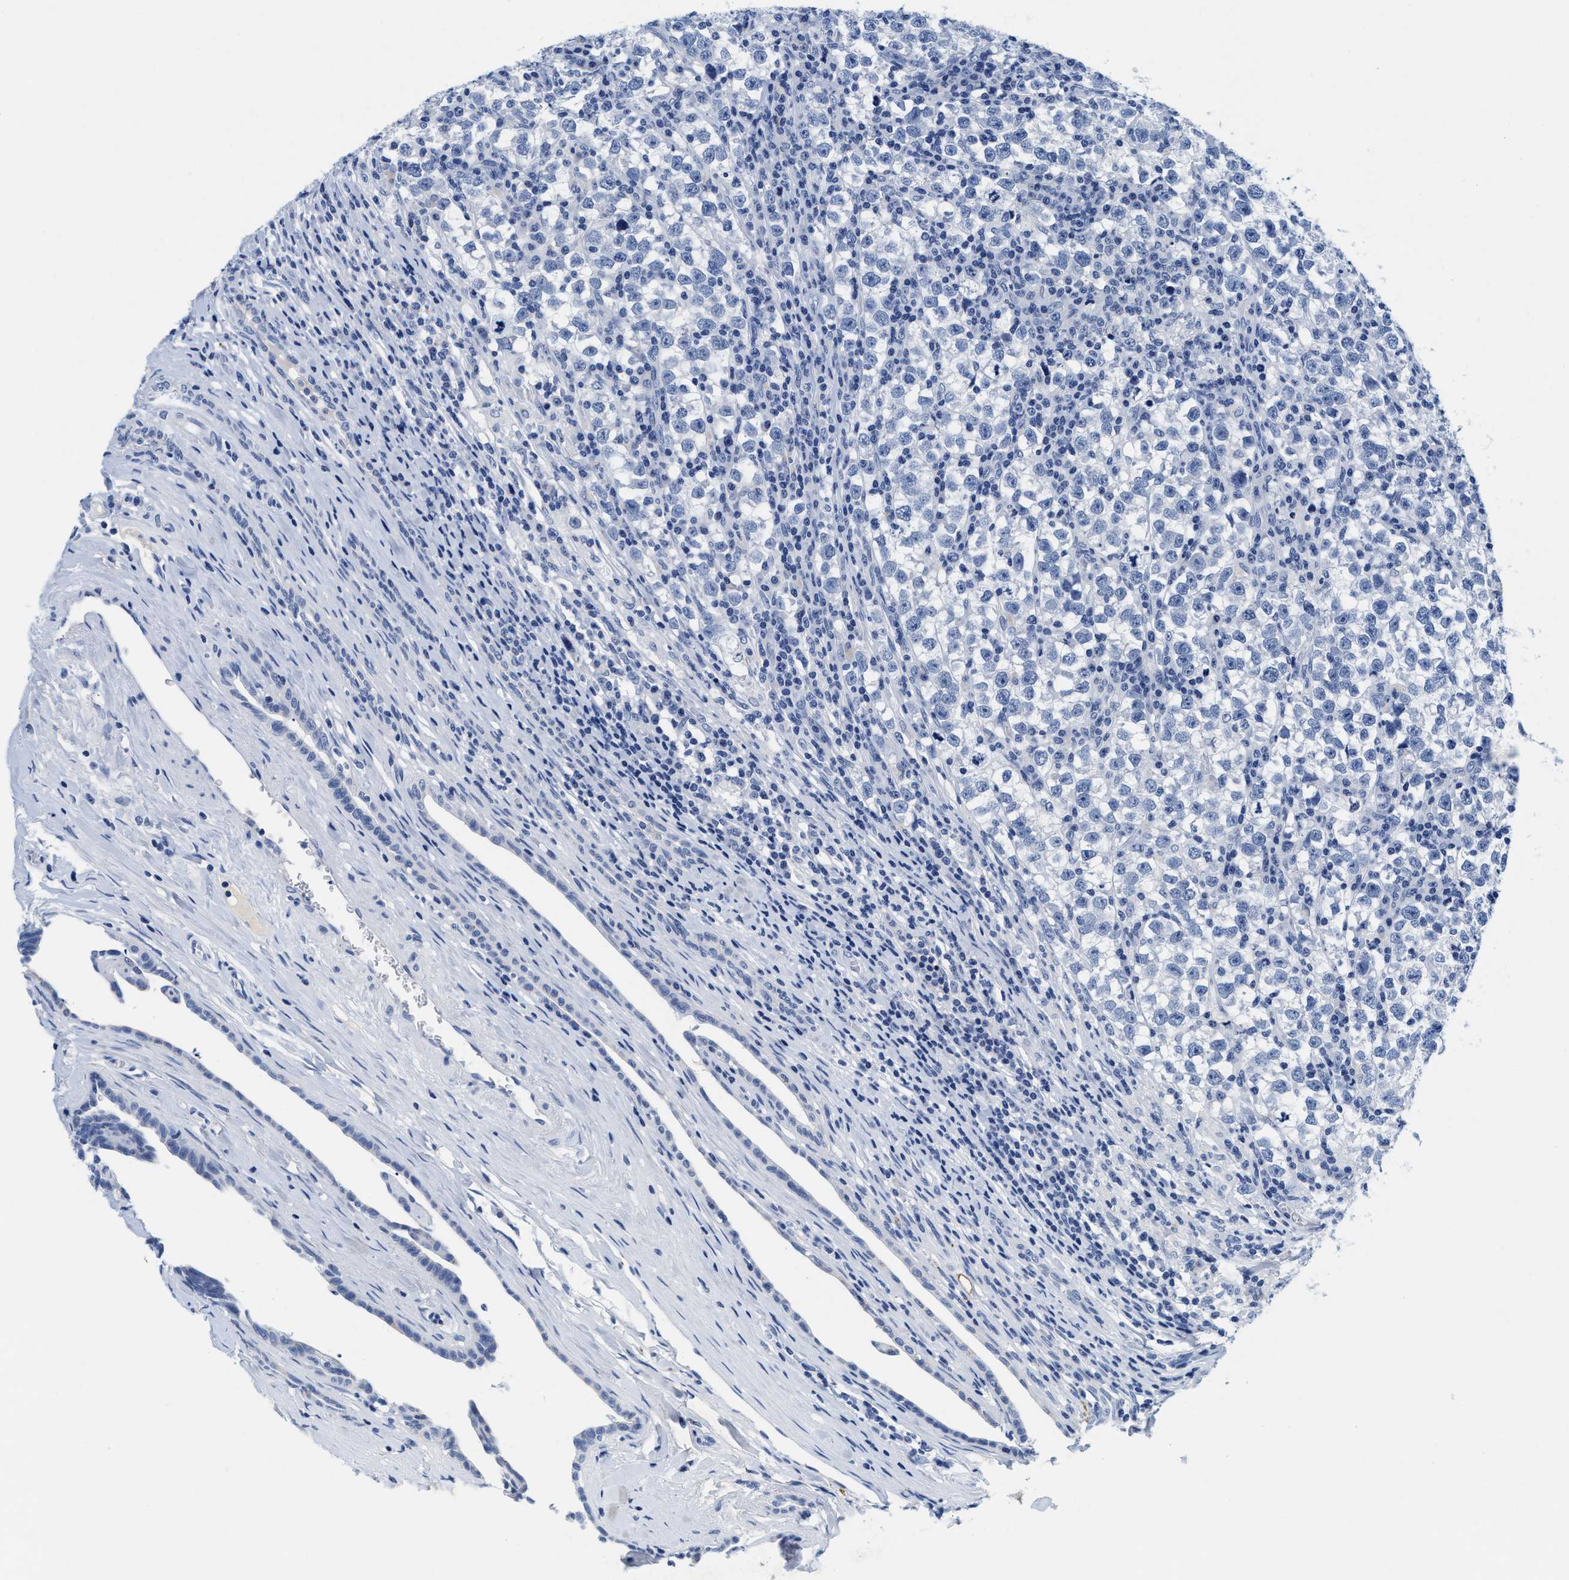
{"staining": {"intensity": "negative", "quantity": "none", "location": "none"}, "tissue": "testis cancer", "cell_type": "Tumor cells", "image_type": "cancer", "snomed": [{"axis": "morphology", "description": "Normal tissue, NOS"}, {"axis": "morphology", "description": "Seminoma, NOS"}, {"axis": "topography", "description": "Testis"}], "caption": "DAB (3,3'-diaminobenzidine) immunohistochemical staining of testis cancer (seminoma) exhibits no significant positivity in tumor cells.", "gene": "TTC3", "patient": {"sex": "male", "age": 43}}